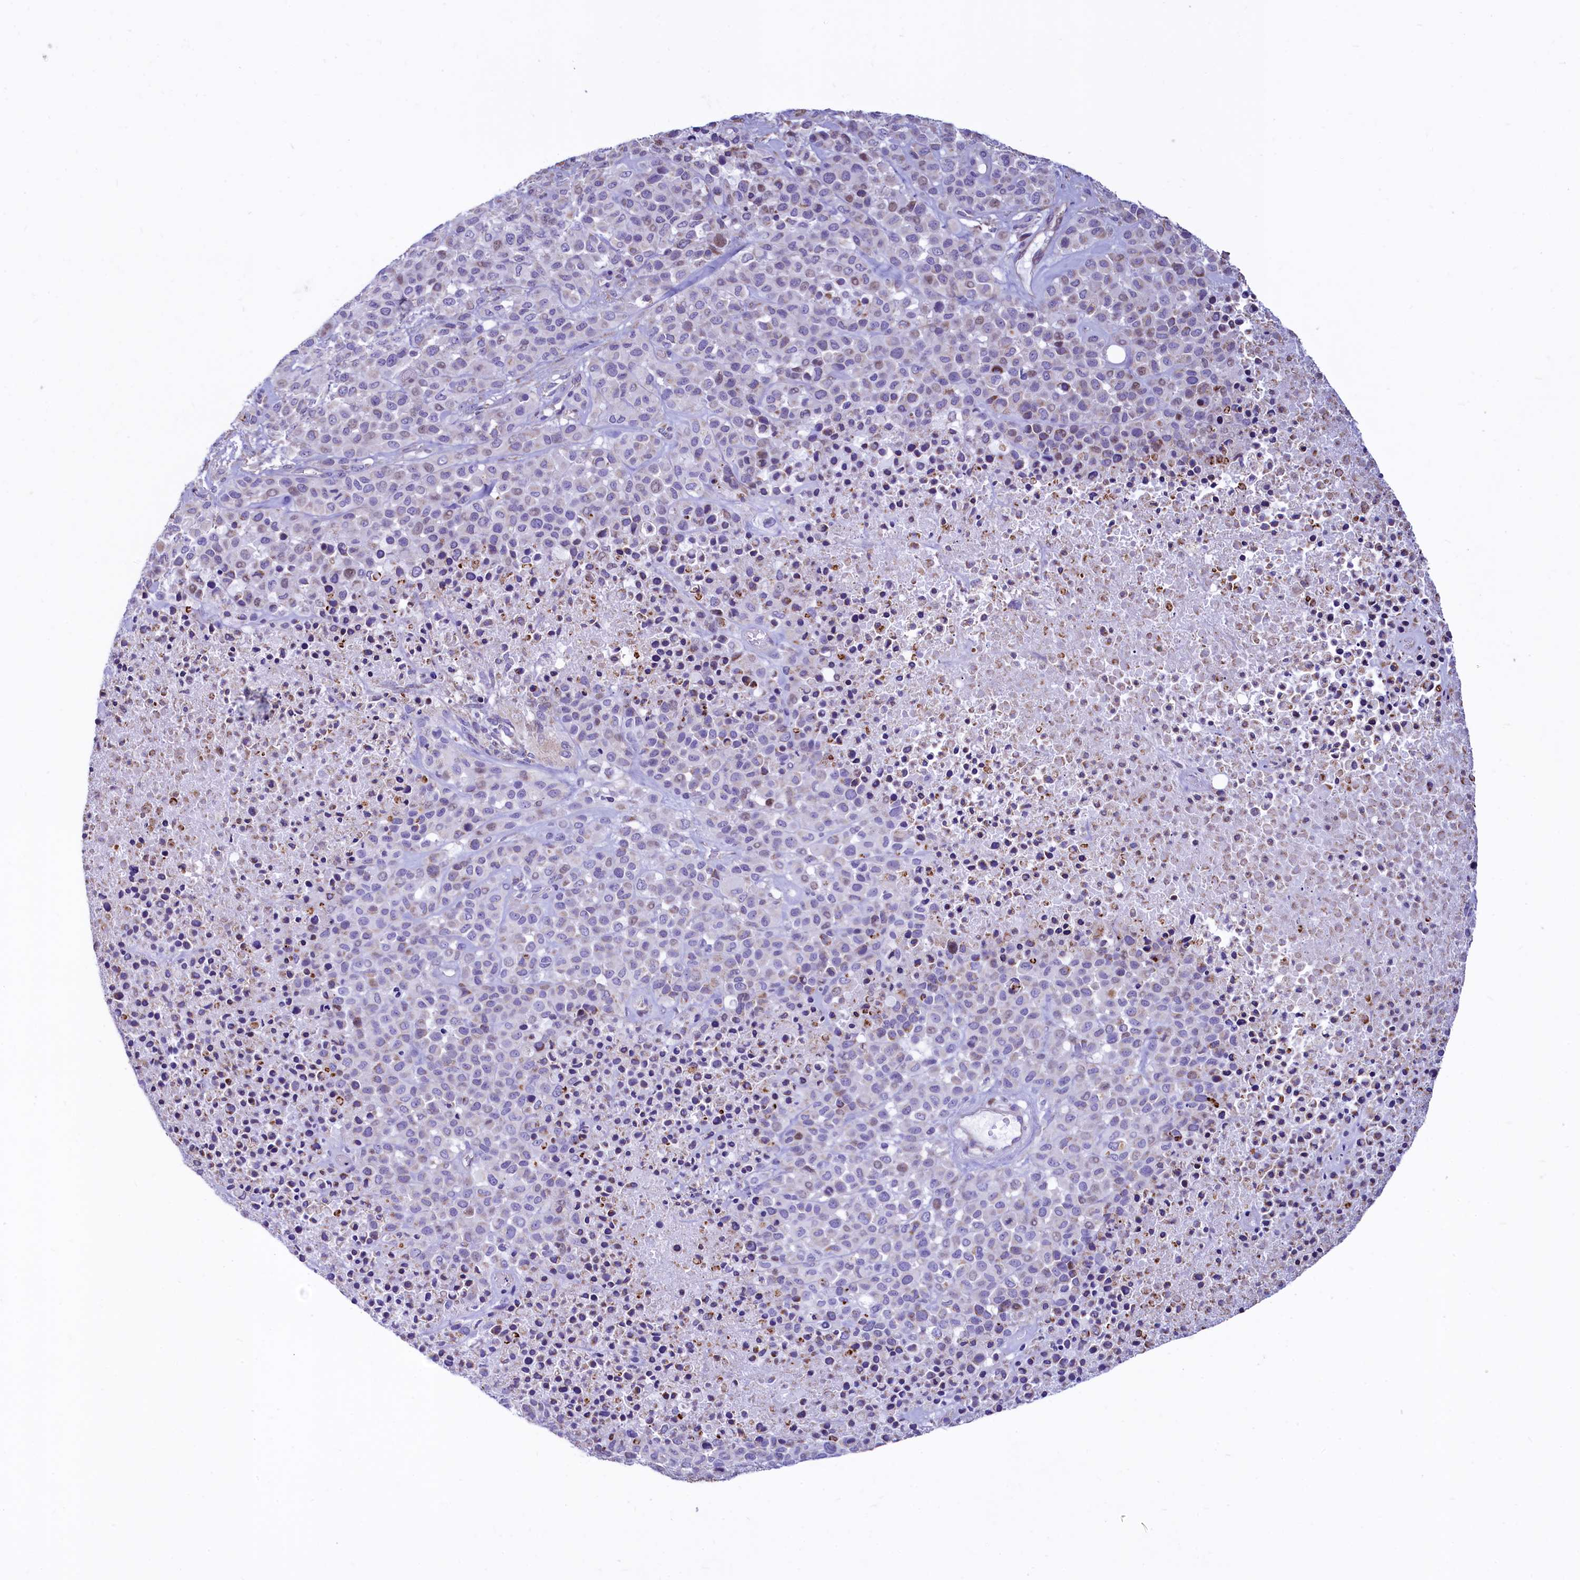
{"staining": {"intensity": "weak", "quantity": "<25%", "location": "cytoplasmic/membranous,nuclear"}, "tissue": "melanoma", "cell_type": "Tumor cells", "image_type": "cancer", "snomed": [{"axis": "morphology", "description": "Malignant melanoma, Metastatic site"}, {"axis": "topography", "description": "Skin"}], "caption": "Immunohistochemistry (IHC) micrograph of human malignant melanoma (metastatic site) stained for a protein (brown), which exhibits no staining in tumor cells. Brightfield microscopy of immunohistochemistry (IHC) stained with DAB (brown) and hematoxylin (blue), captured at high magnification.", "gene": "VWCE", "patient": {"sex": "female", "age": 81}}